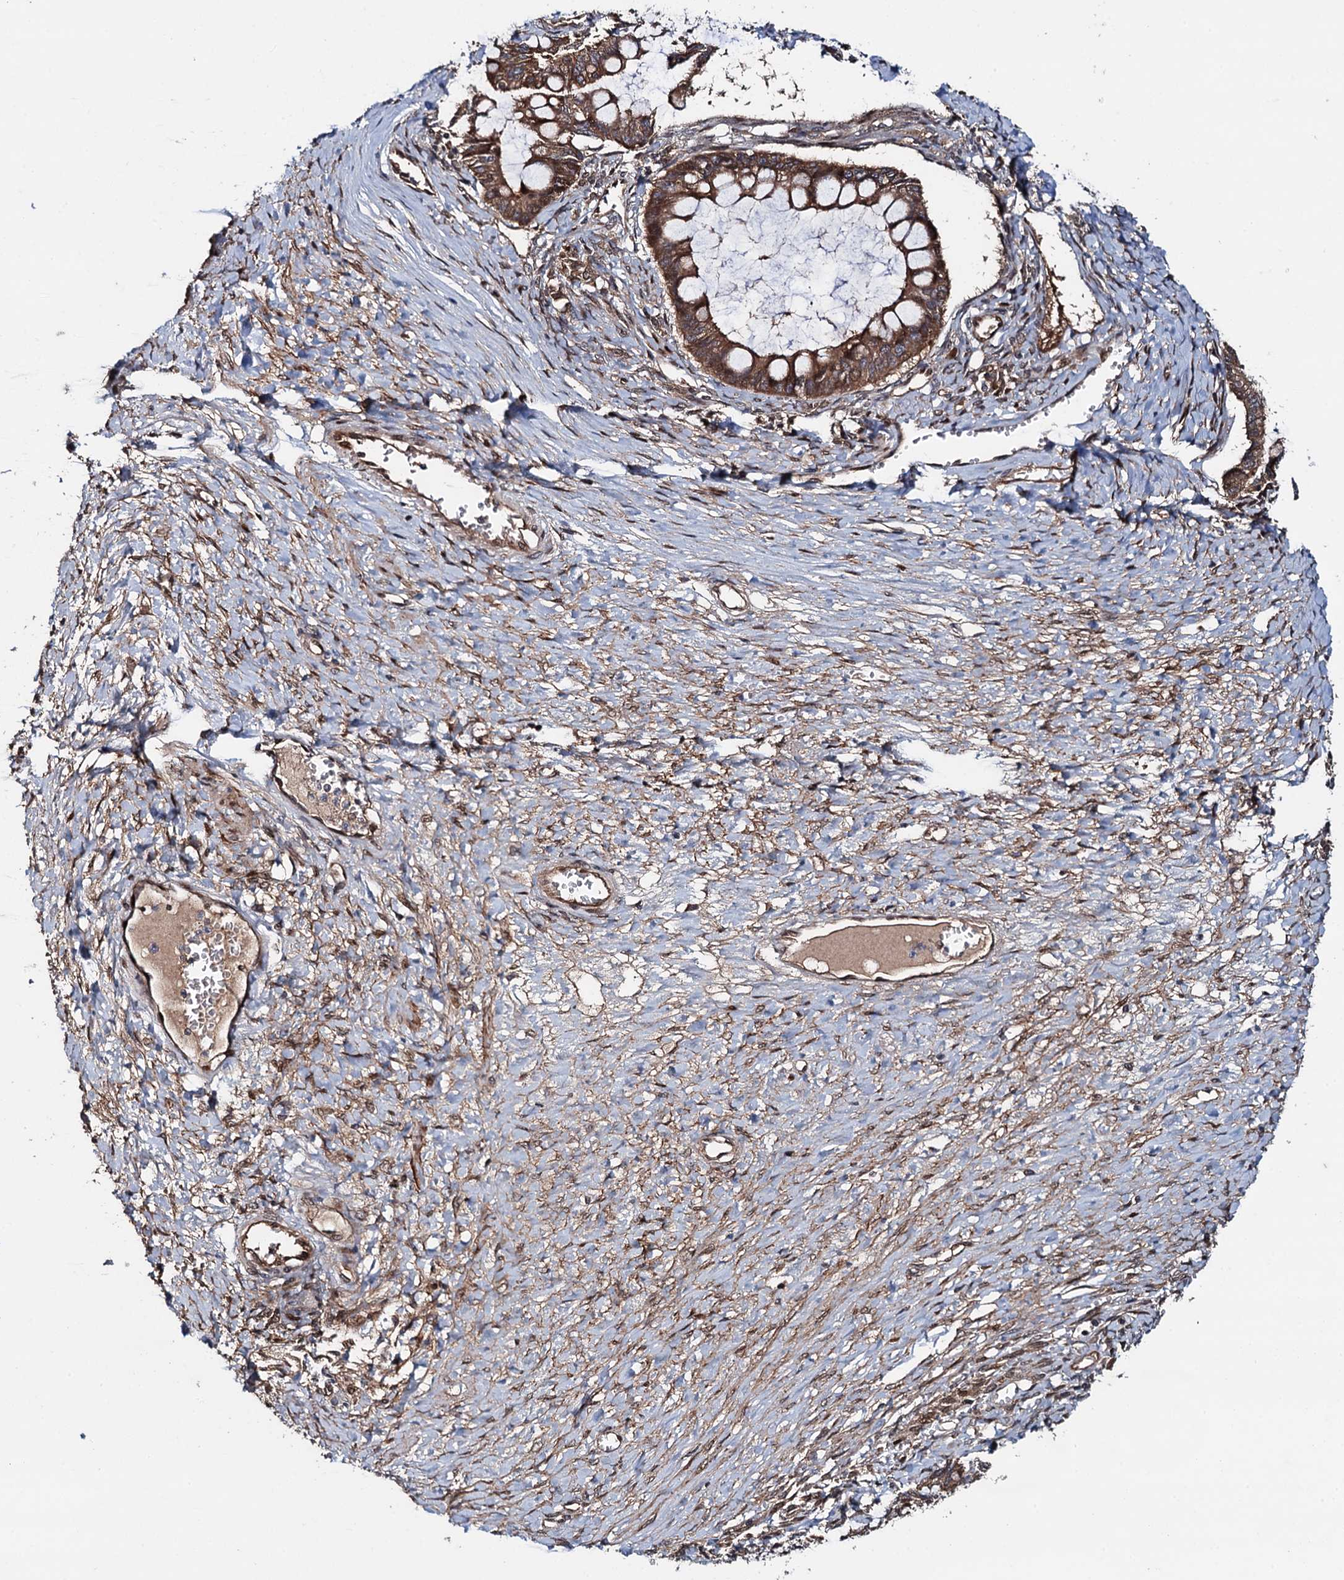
{"staining": {"intensity": "moderate", "quantity": ">75%", "location": "cytoplasmic/membranous"}, "tissue": "ovarian cancer", "cell_type": "Tumor cells", "image_type": "cancer", "snomed": [{"axis": "morphology", "description": "Cystadenocarcinoma, mucinous, NOS"}, {"axis": "topography", "description": "Ovary"}], "caption": "High-power microscopy captured an IHC photomicrograph of mucinous cystadenocarcinoma (ovarian), revealing moderate cytoplasmic/membranous positivity in about >75% of tumor cells.", "gene": "RHOBTB1", "patient": {"sex": "female", "age": 73}}